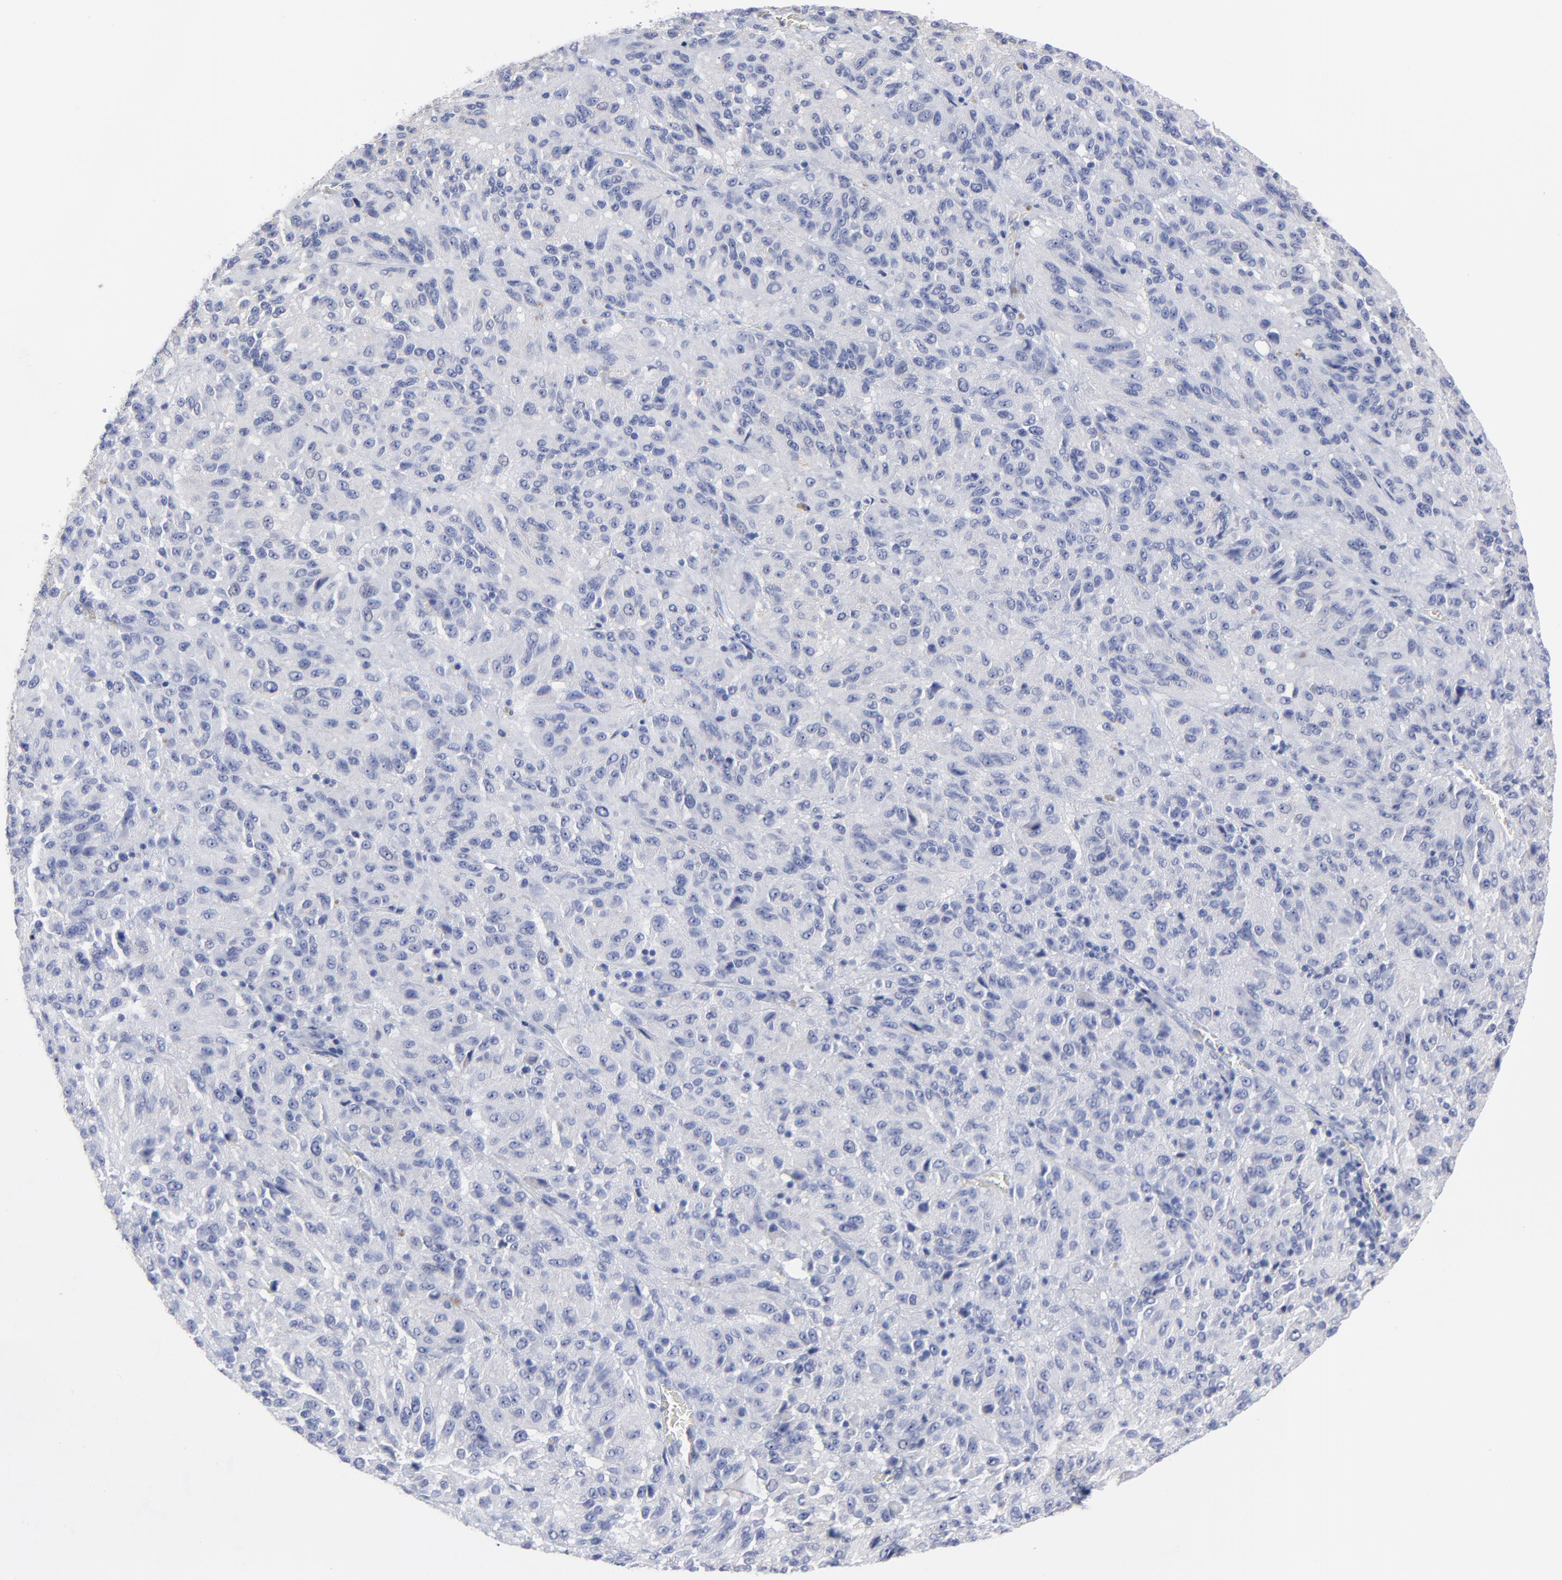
{"staining": {"intensity": "negative", "quantity": "none", "location": "none"}, "tissue": "melanoma", "cell_type": "Tumor cells", "image_type": "cancer", "snomed": [{"axis": "morphology", "description": "Malignant melanoma, Metastatic site"}, {"axis": "topography", "description": "Lung"}], "caption": "Immunohistochemistry of melanoma exhibits no positivity in tumor cells.", "gene": "CNTN3", "patient": {"sex": "male", "age": 64}}